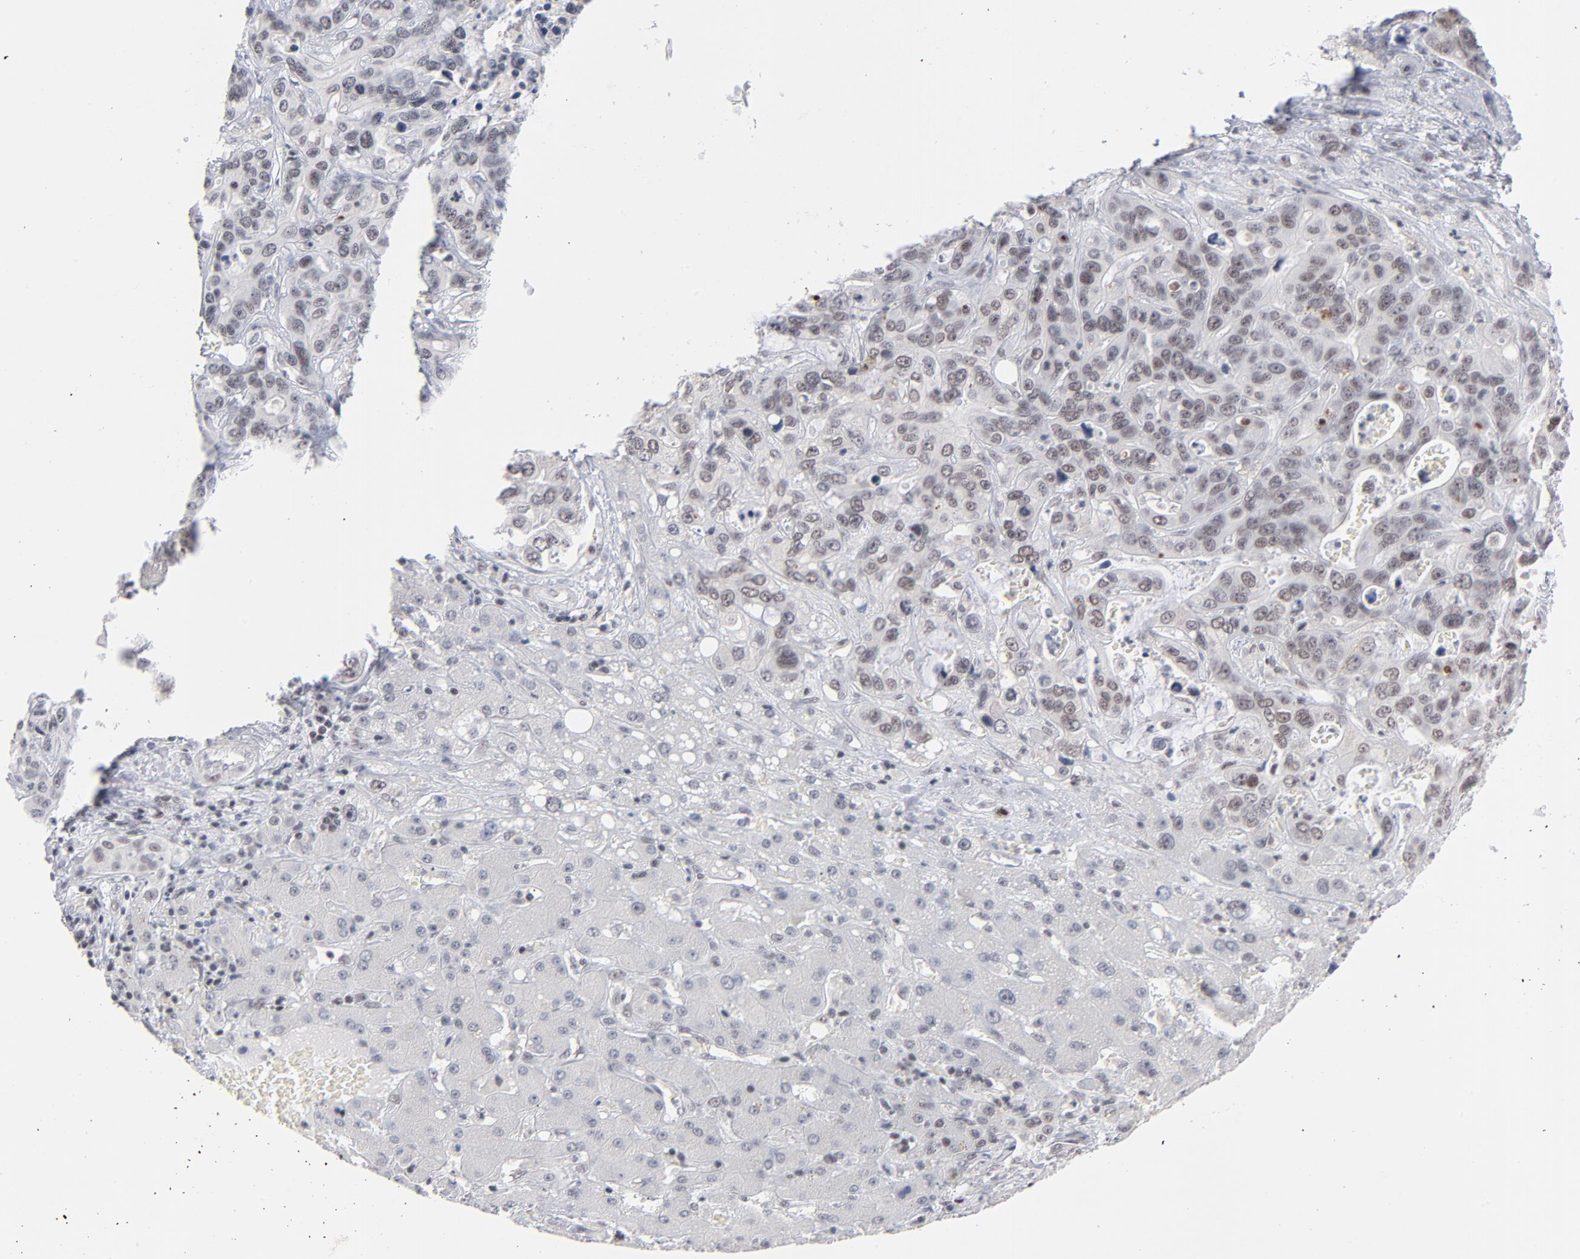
{"staining": {"intensity": "weak", "quantity": ">75%", "location": "nuclear"}, "tissue": "liver cancer", "cell_type": "Tumor cells", "image_type": "cancer", "snomed": [{"axis": "morphology", "description": "Cholangiocarcinoma"}, {"axis": "topography", "description": "Liver"}], "caption": "Immunohistochemistry (IHC) (DAB (3,3'-diaminobenzidine)) staining of human liver cholangiocarcinoma reveals weak nuclear protein staining in about >75% of tumor cells. (brown staining indicates protein expression, while blue staining denotes nuclei).", "gene": "ZNF143", "patient": {"sex": "female", "age": 65}}